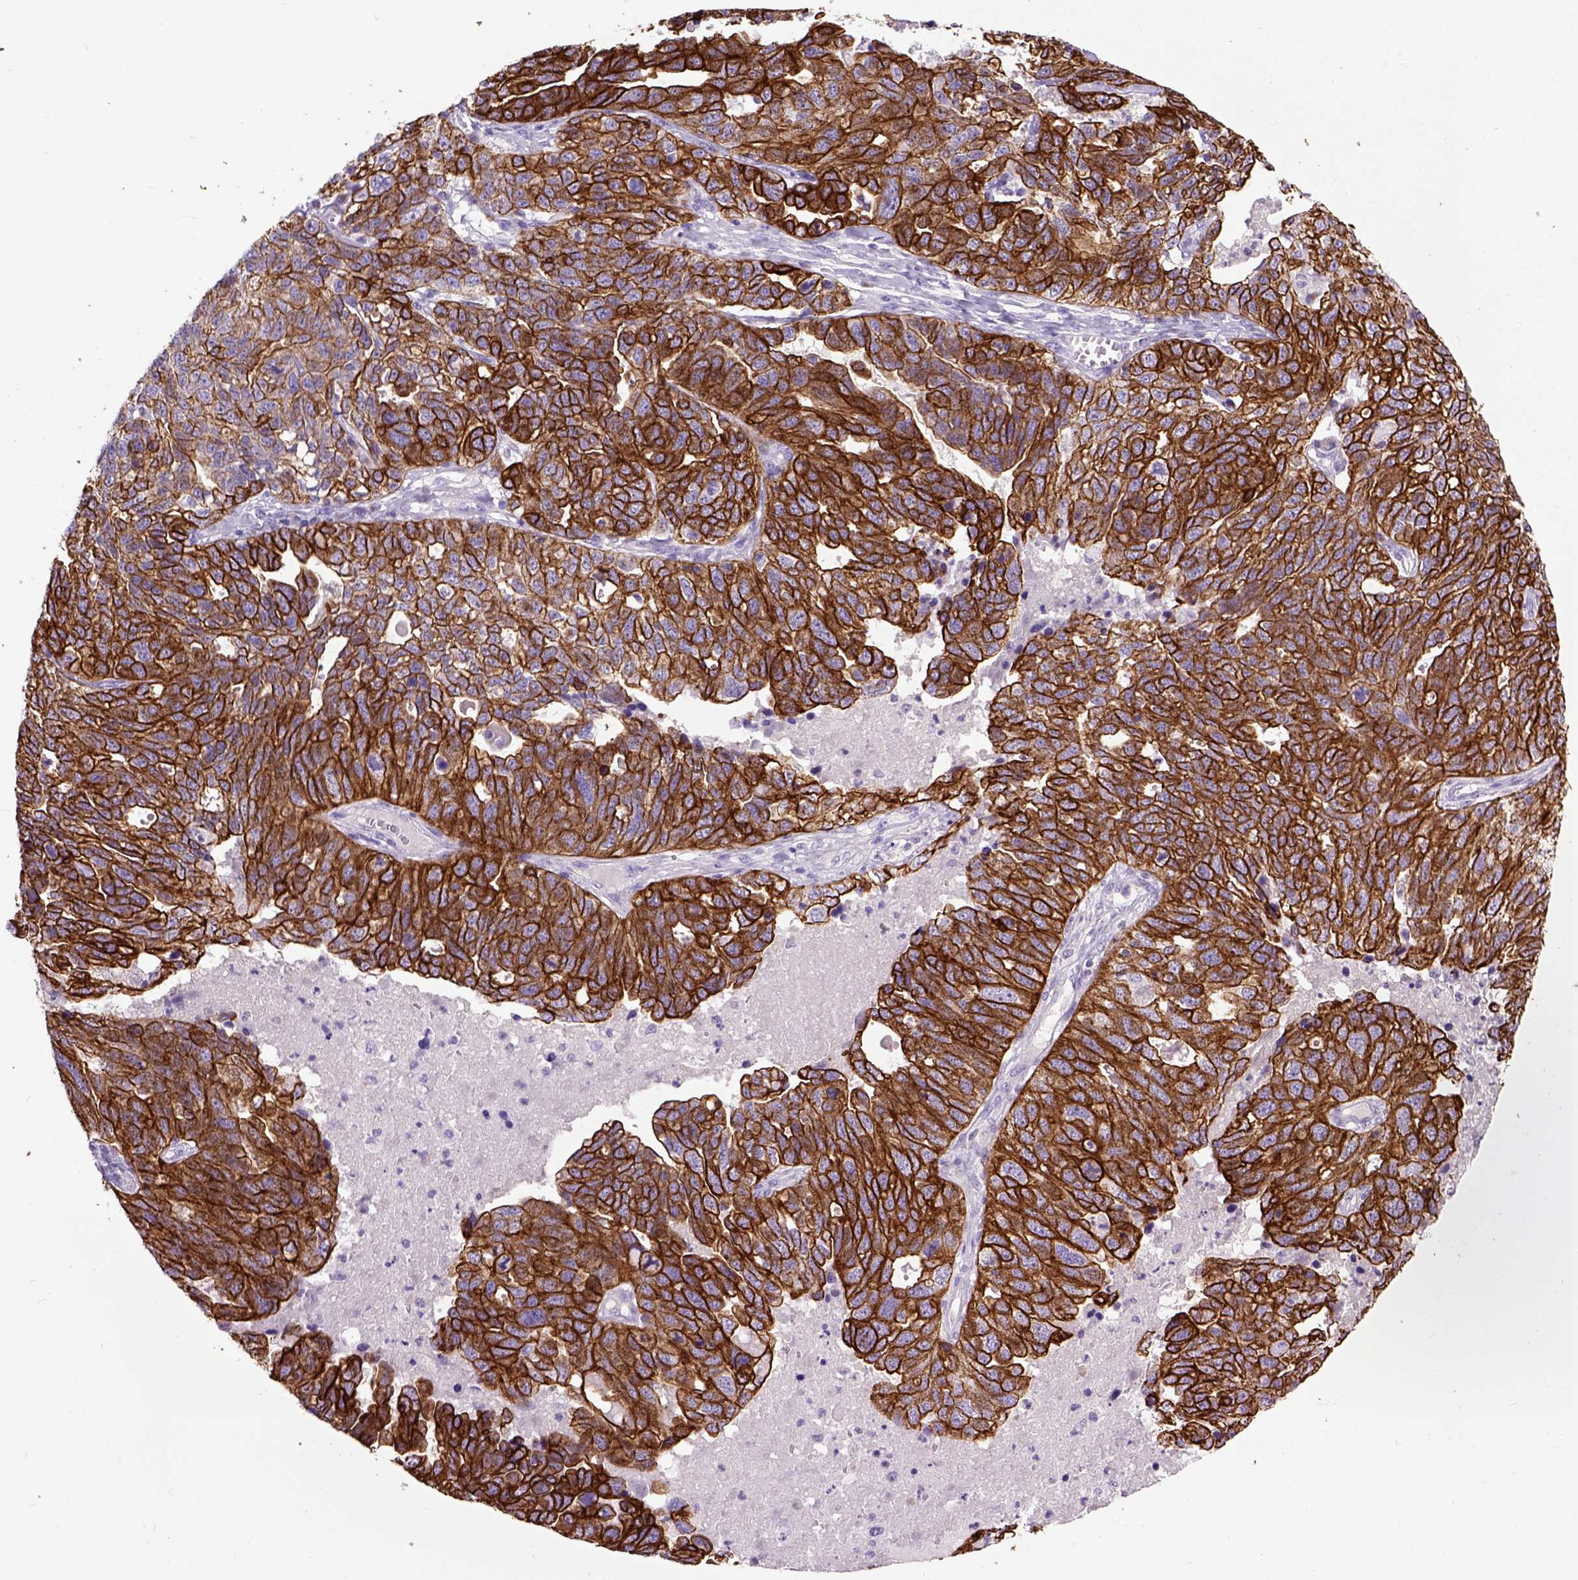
{"staining": {"intensity": "strong", "quantity": ">75%", "location": "cytoplasmic/membranous"}, "tissue": "ovarian cancer", "cell_type": "Tumor cells", "image_type": "cancer", "snomed": [{"axis": "morphology", "description": "Cystadenocarcinoma, serous, NOS"}, {"axis": "topography", "description": "Ovary"}], "caption": "Serous cystadenocarcinoma (ovarian) stained with IHC demonstrates strong cytoplasmic/membranous expression in about >75% of tumor cells.", "gene": "RAB25", "patient": {"sex": "female", "age": 71}}